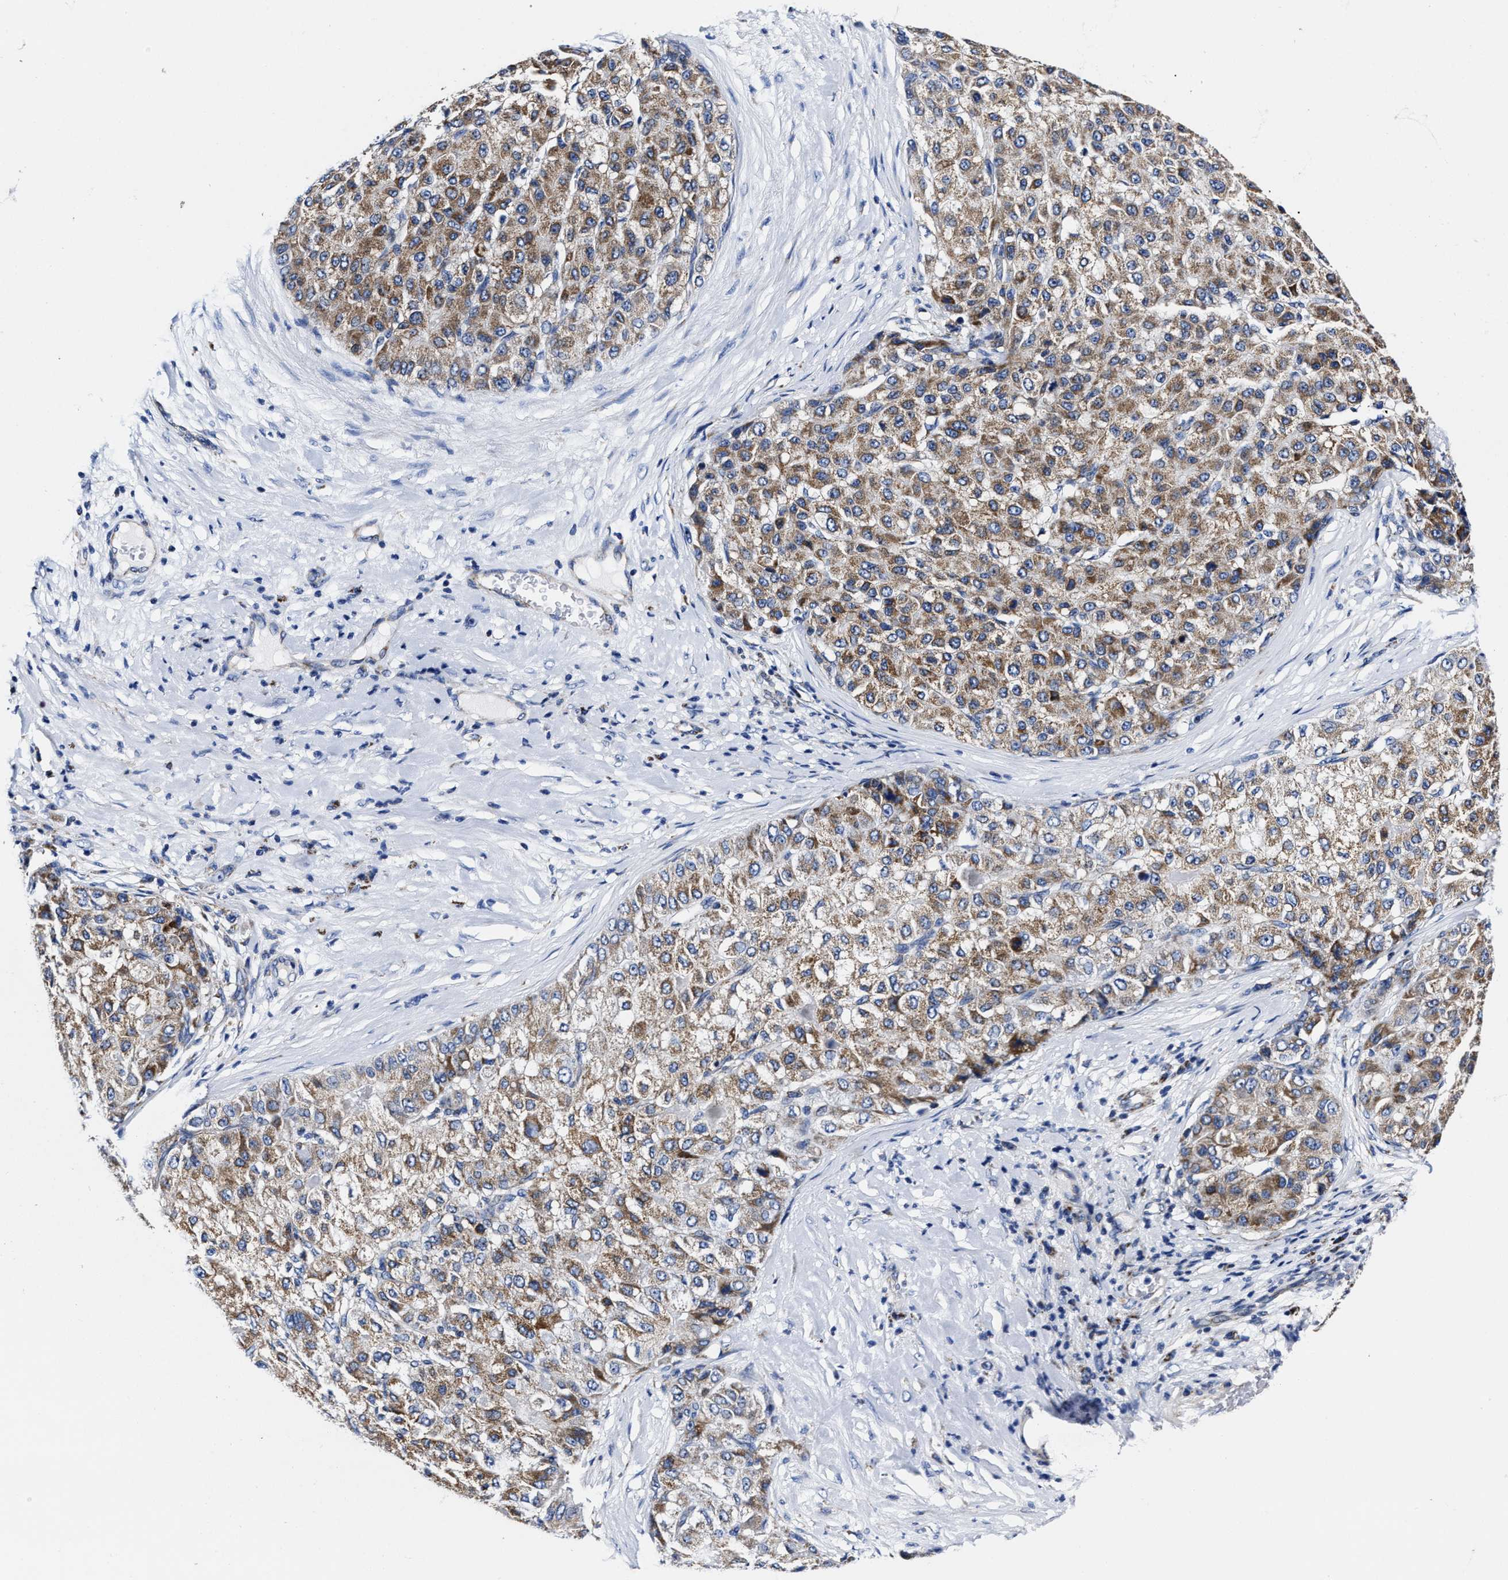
{"staining": {"intensity": "moderate", "quantity": ">75%", "location": "cytoplasmic/membranous"}, "tissue": "liver cancer", "cell_type": "Tumor cells", "image_type": "cancer", "snomed": [{"axis": "morphology", "description": "Carcinoma, Hepatocellular, NOS"}, {"axis": "topography", "description": "Liver"}], "caption": "Immunohistochemistry (IHC) of liver cancer (hepatocellular carcinoma) reveals medium levels of moderate cytoplasmic/membranous staining in approximately >75% of tumor cells.", "gene": "HINT2", "patient": {"sex": "male", "age": 80}}